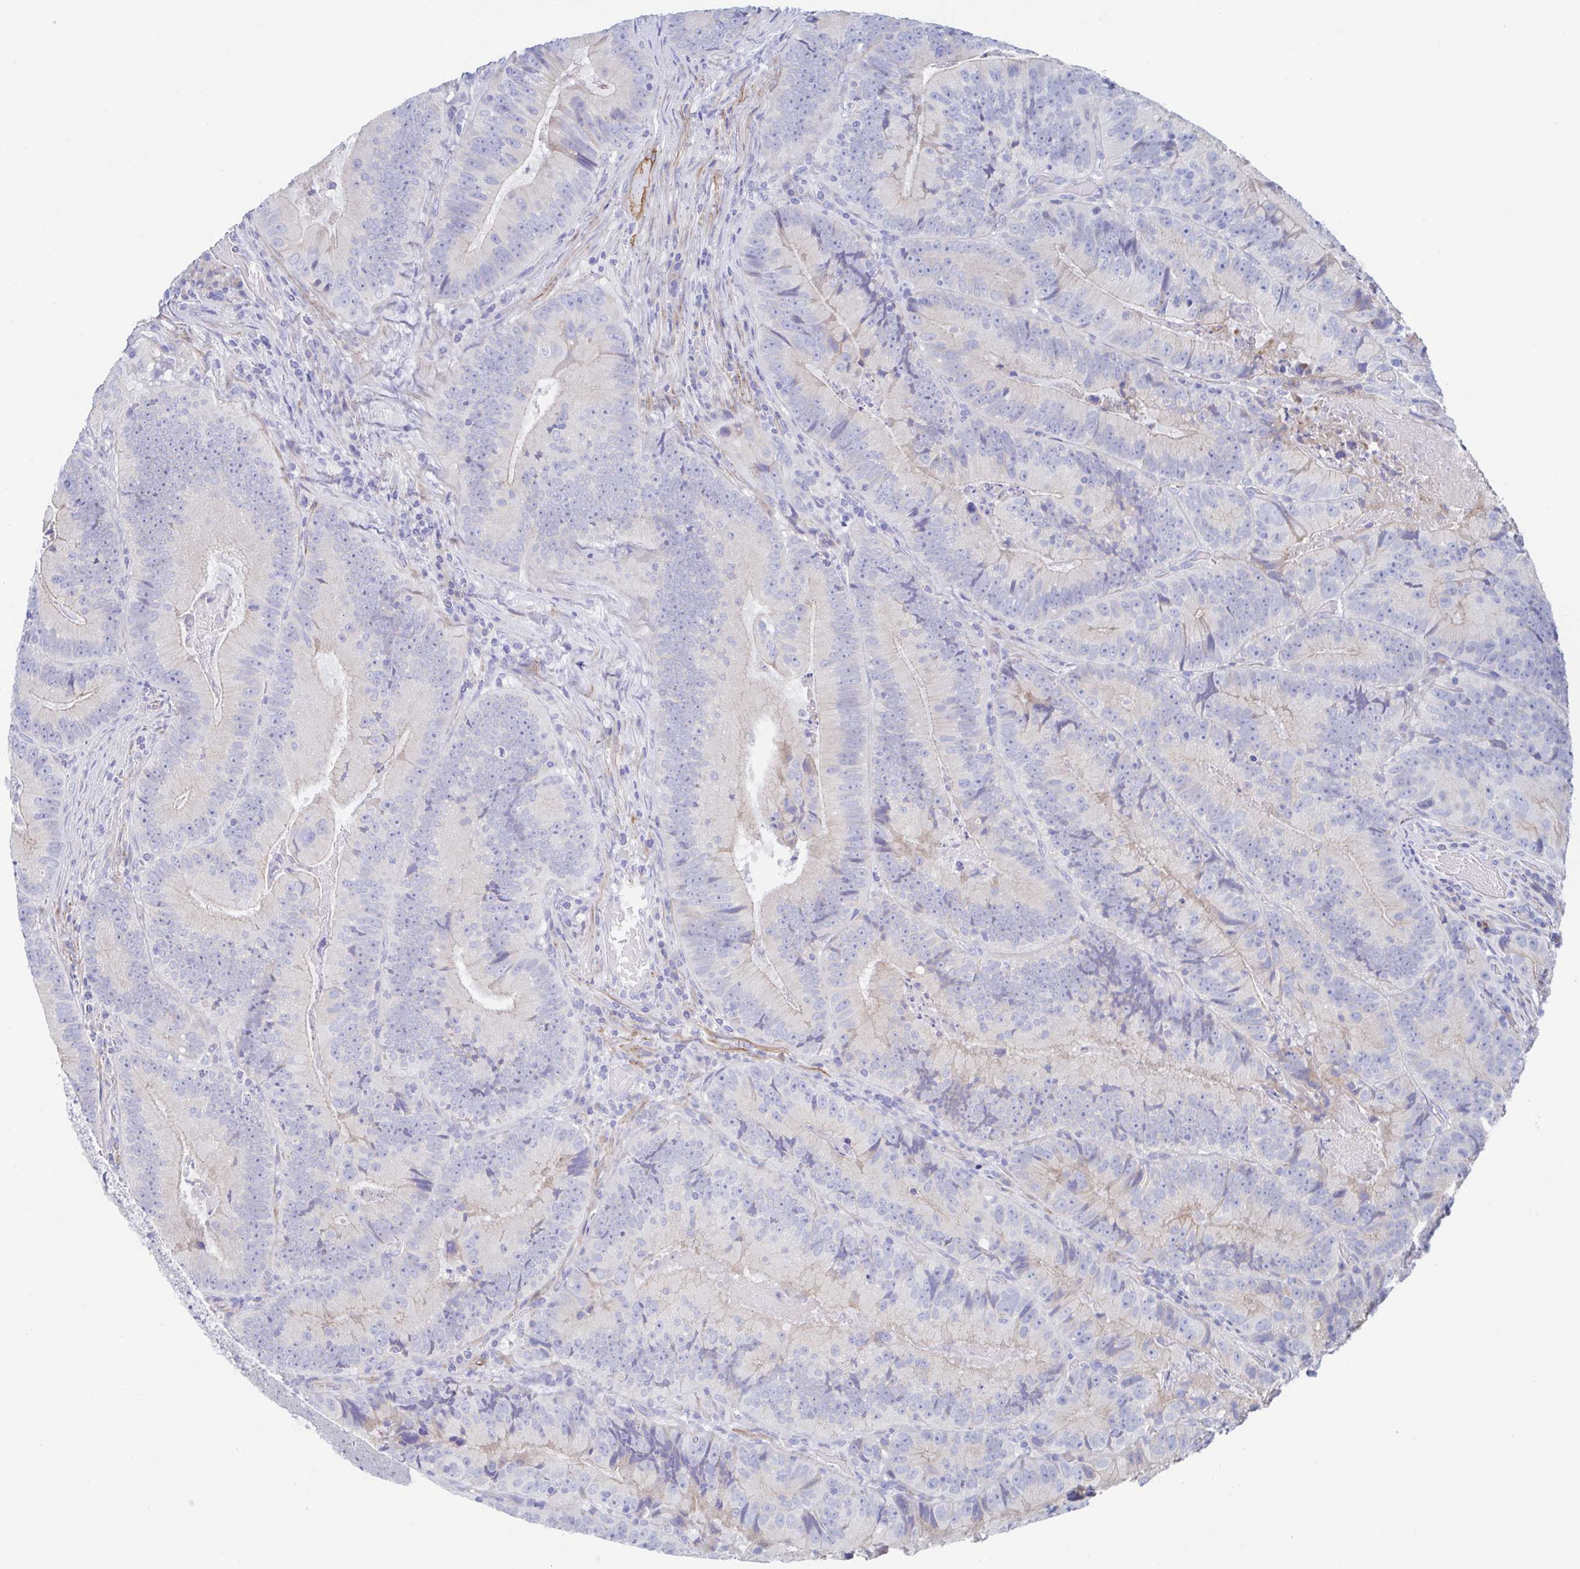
{"staining": {"intensity": "negative", "quantity": "none", "location": "none"}, "tissue": "colorectal cancer", "cell_type": "Tumor cells", "image_type": "cancer", "snomed": [{"axis": "morphology", "description": "Adenocarcinoma, NOS"}, {"axis": "topography", "description": "Colon"}], "caption": "Immunohistochemistry image of human colorectal cancer stained for a protein (brown), which exhibits no expression in tumor cells.", "gene": "CDH2", "patient": {"sex": "female", "age": 86}}